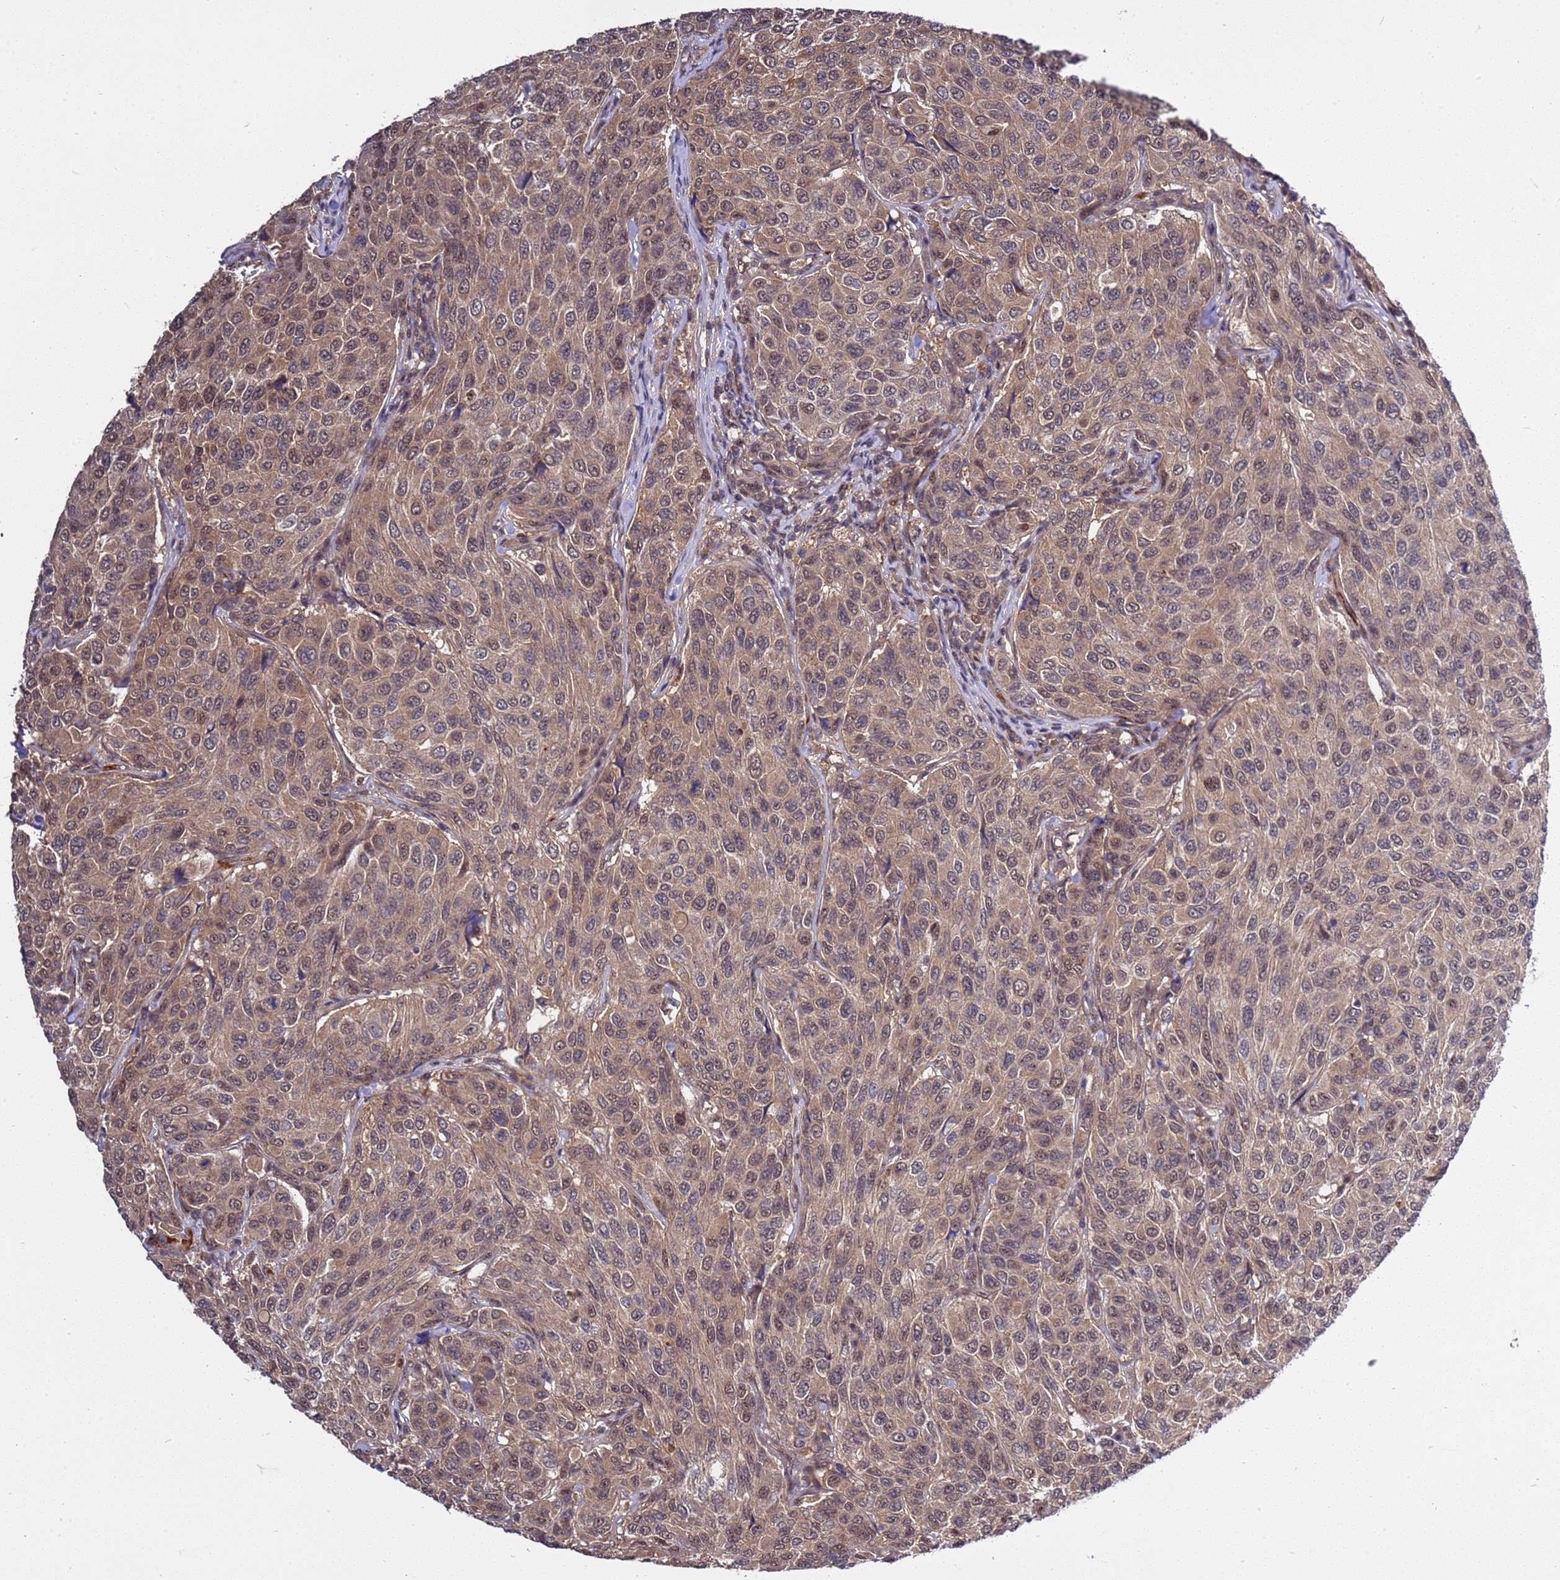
{"staining": {"intensity": "weak", "quantity": ">75%", "location": "cytoplasmic/membranous,nuclear"}, "tissue": "breast cancer", "cell_type": "Tumor cells", "image_type": "cancer", "snomed": [{"axis": "morphology", "description": "Duct carcinoma"}, {"axis": "topography", "description": "Breast"}], "caption": "The photomicrograph shows staining of breast cancer (intraductal carcinoma), revealing weak cytoplasmic/membranous and nuclear protein expression (brown color) within tumor cells.", "gene": "GEN1", "patient": {"sex": "female", "age": 55}}